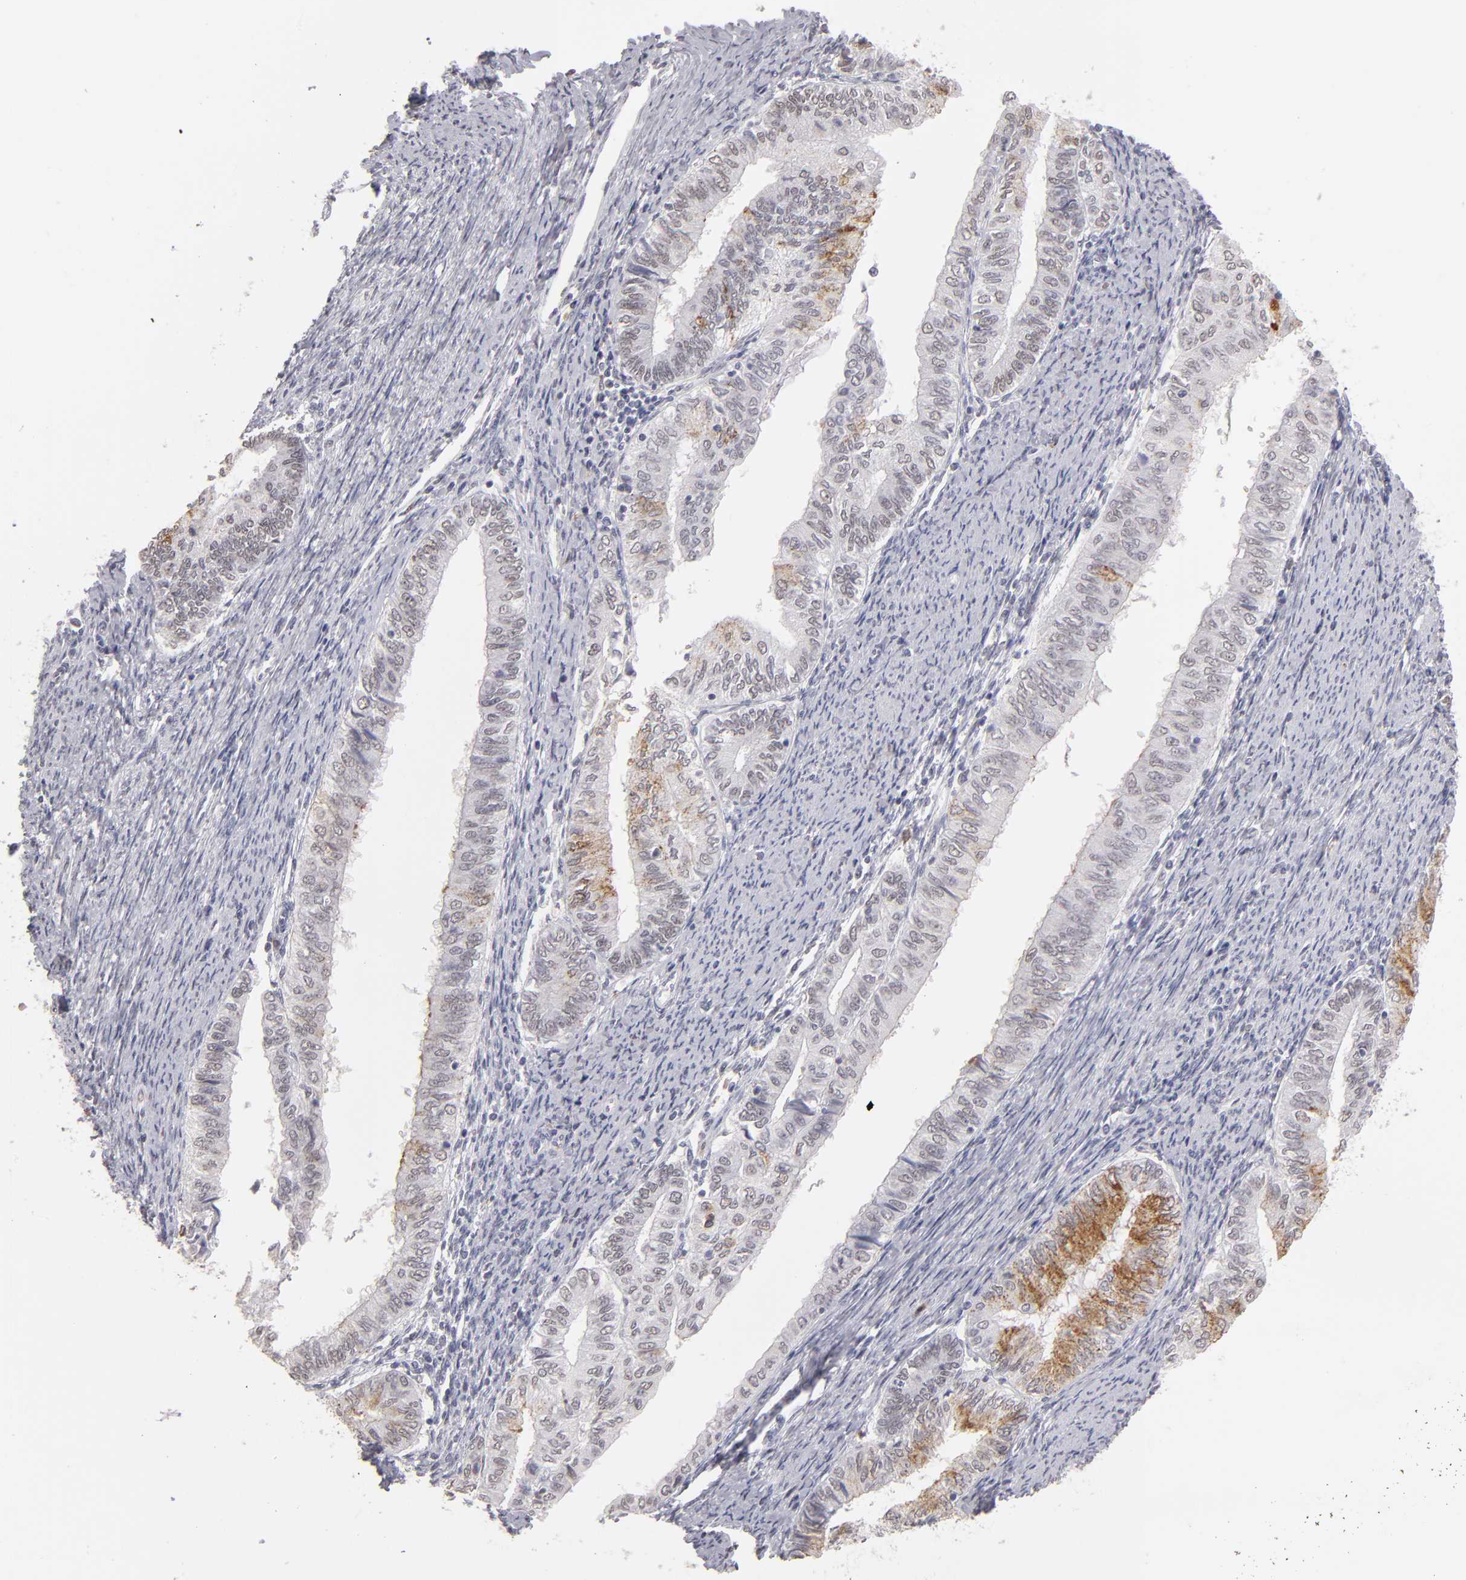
{"staining": {"intensity": "moderate", "quantity": "<25%", "location": "cytoplasmic/membranous"}, "tissue": "endometrial cancer", "cell_type": "Tumor cells", "image_type": "cancer", "snomed": [{"axis": "morphology", "description": "Adenocarcinoma, NOS"}, {"axis": "topography", "description": "Endometrium"}], "caption": "This micrograph exhibits immunohistochemistry (IHC) staining of human endometrial cancer, with low moderate cytoplasmic/membranous positivity in approximately <25% of tumor cells.", "gene": "MGAM", "patient": {"sex": "female", "age": 66}}